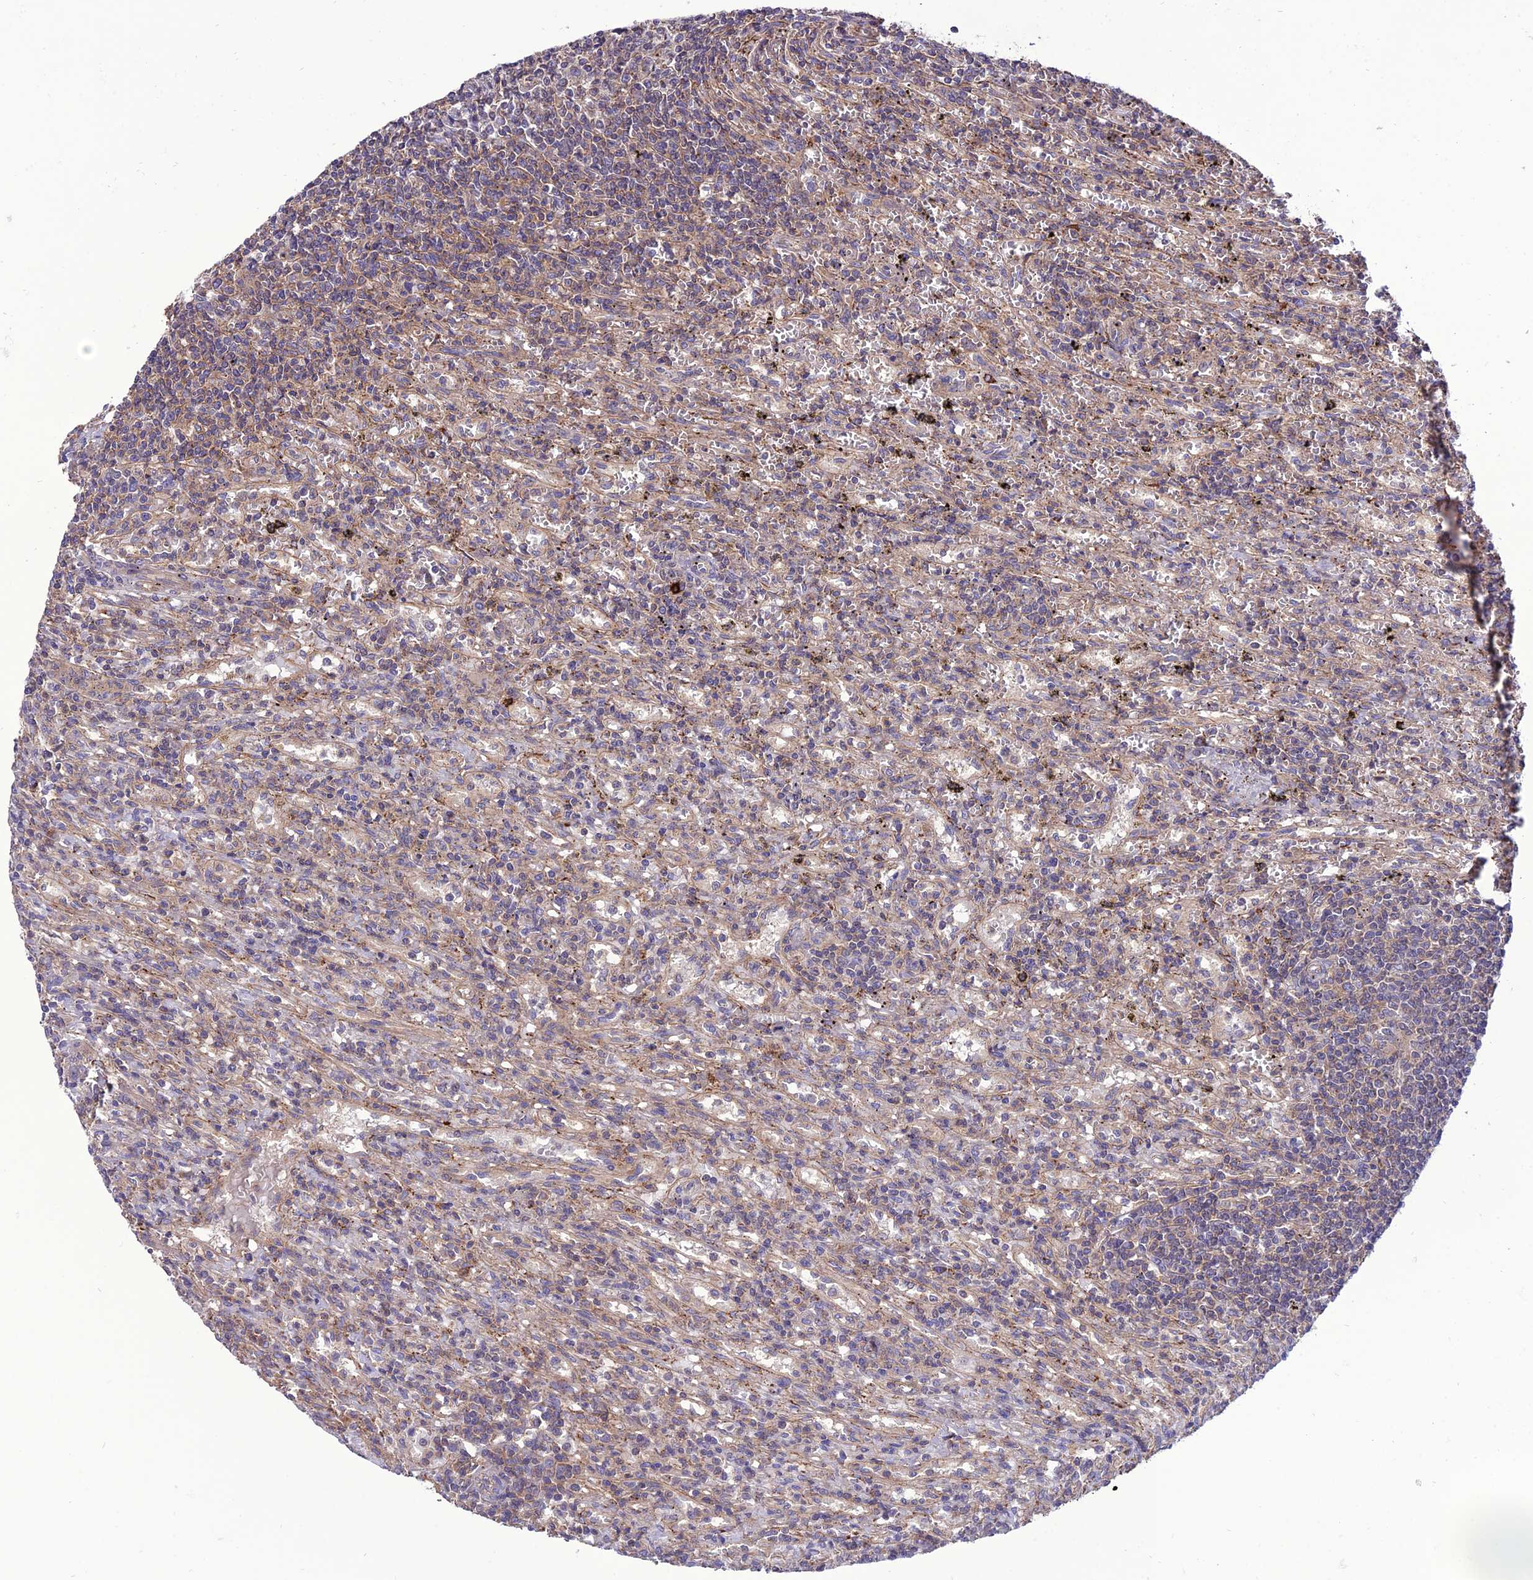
{"staining": {"intensity": "weak", "quantity": "<25%", "location": "cytoplasmic/membranous"}, "tissue": "lymphoma", "cell_type": "Tumor cells", "image_type": "cancer", "snomed": [{"axis": "morphology", "description": "Malignant lymphoma, non-Hodgkin's type, Low grade"}, {"axis": "topography", "description": "Spleen"}], "caption": "Immunohistochemistry (IHC) of lymphoma shows no expression in tumor cells. (DAB immunohistochemistry (IHC) with hematoxylin counter stain).", "gene": "PPIL3", "patient": {"sex": "male", "age": 76}}